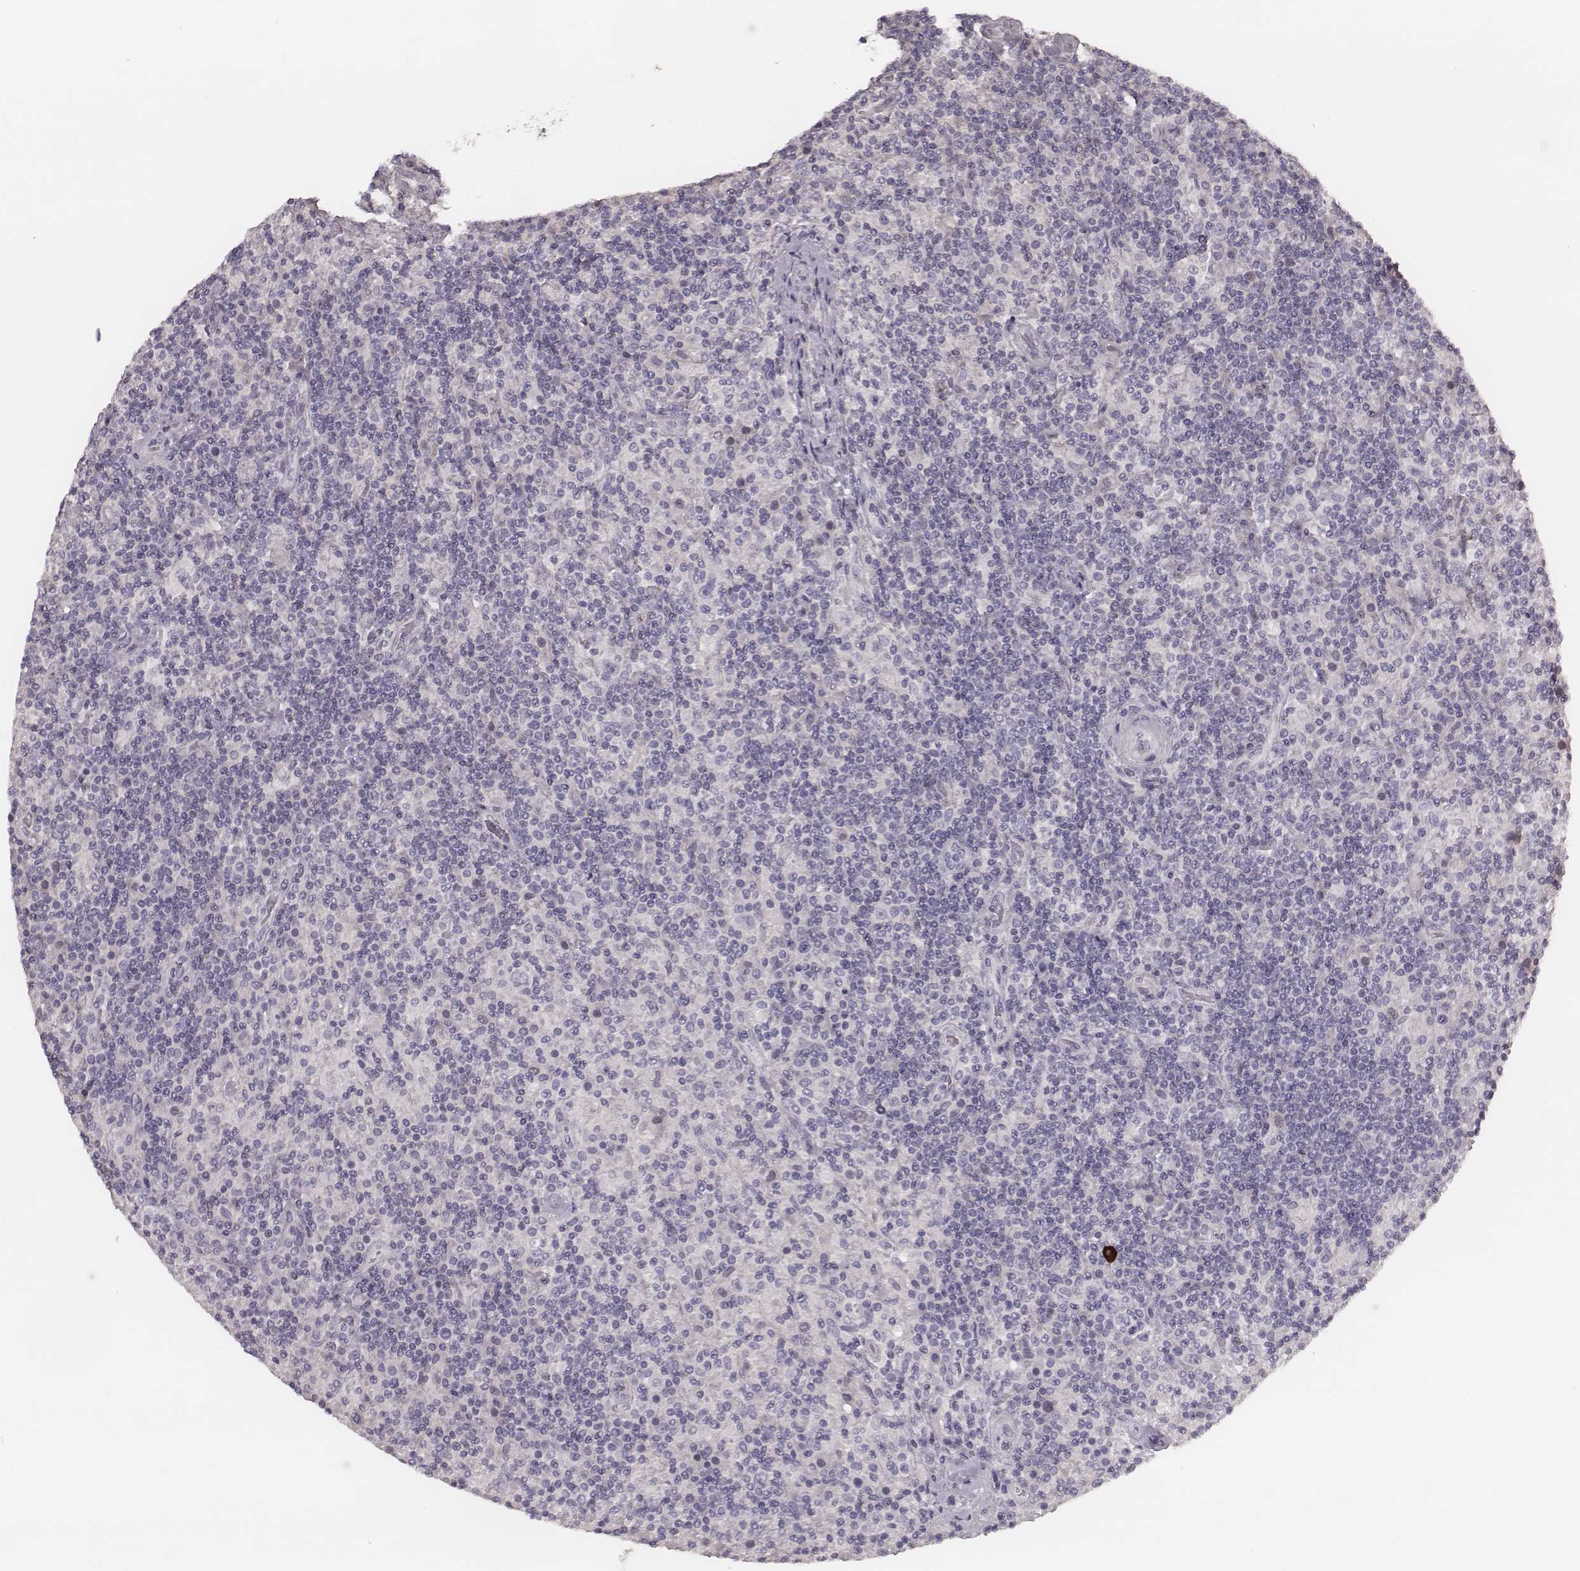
{"staining": {"intensity": "negative", "quantity": "none", "location": "none"}, "tissue": "lymphoma", "cell_type": "Tumor cells", "image_type": "cancer", "snomed": [{"axis": "morphology", "description": "Hodgkin's disease, NOS"}, {"axis": "topography", "description": "Lymph node"}], "caption": "An image of human Hodgkin's disease is negative for staining in tumor cells.", "gene": "S100Z", "patient": {"sex": "male", "age": 70}}